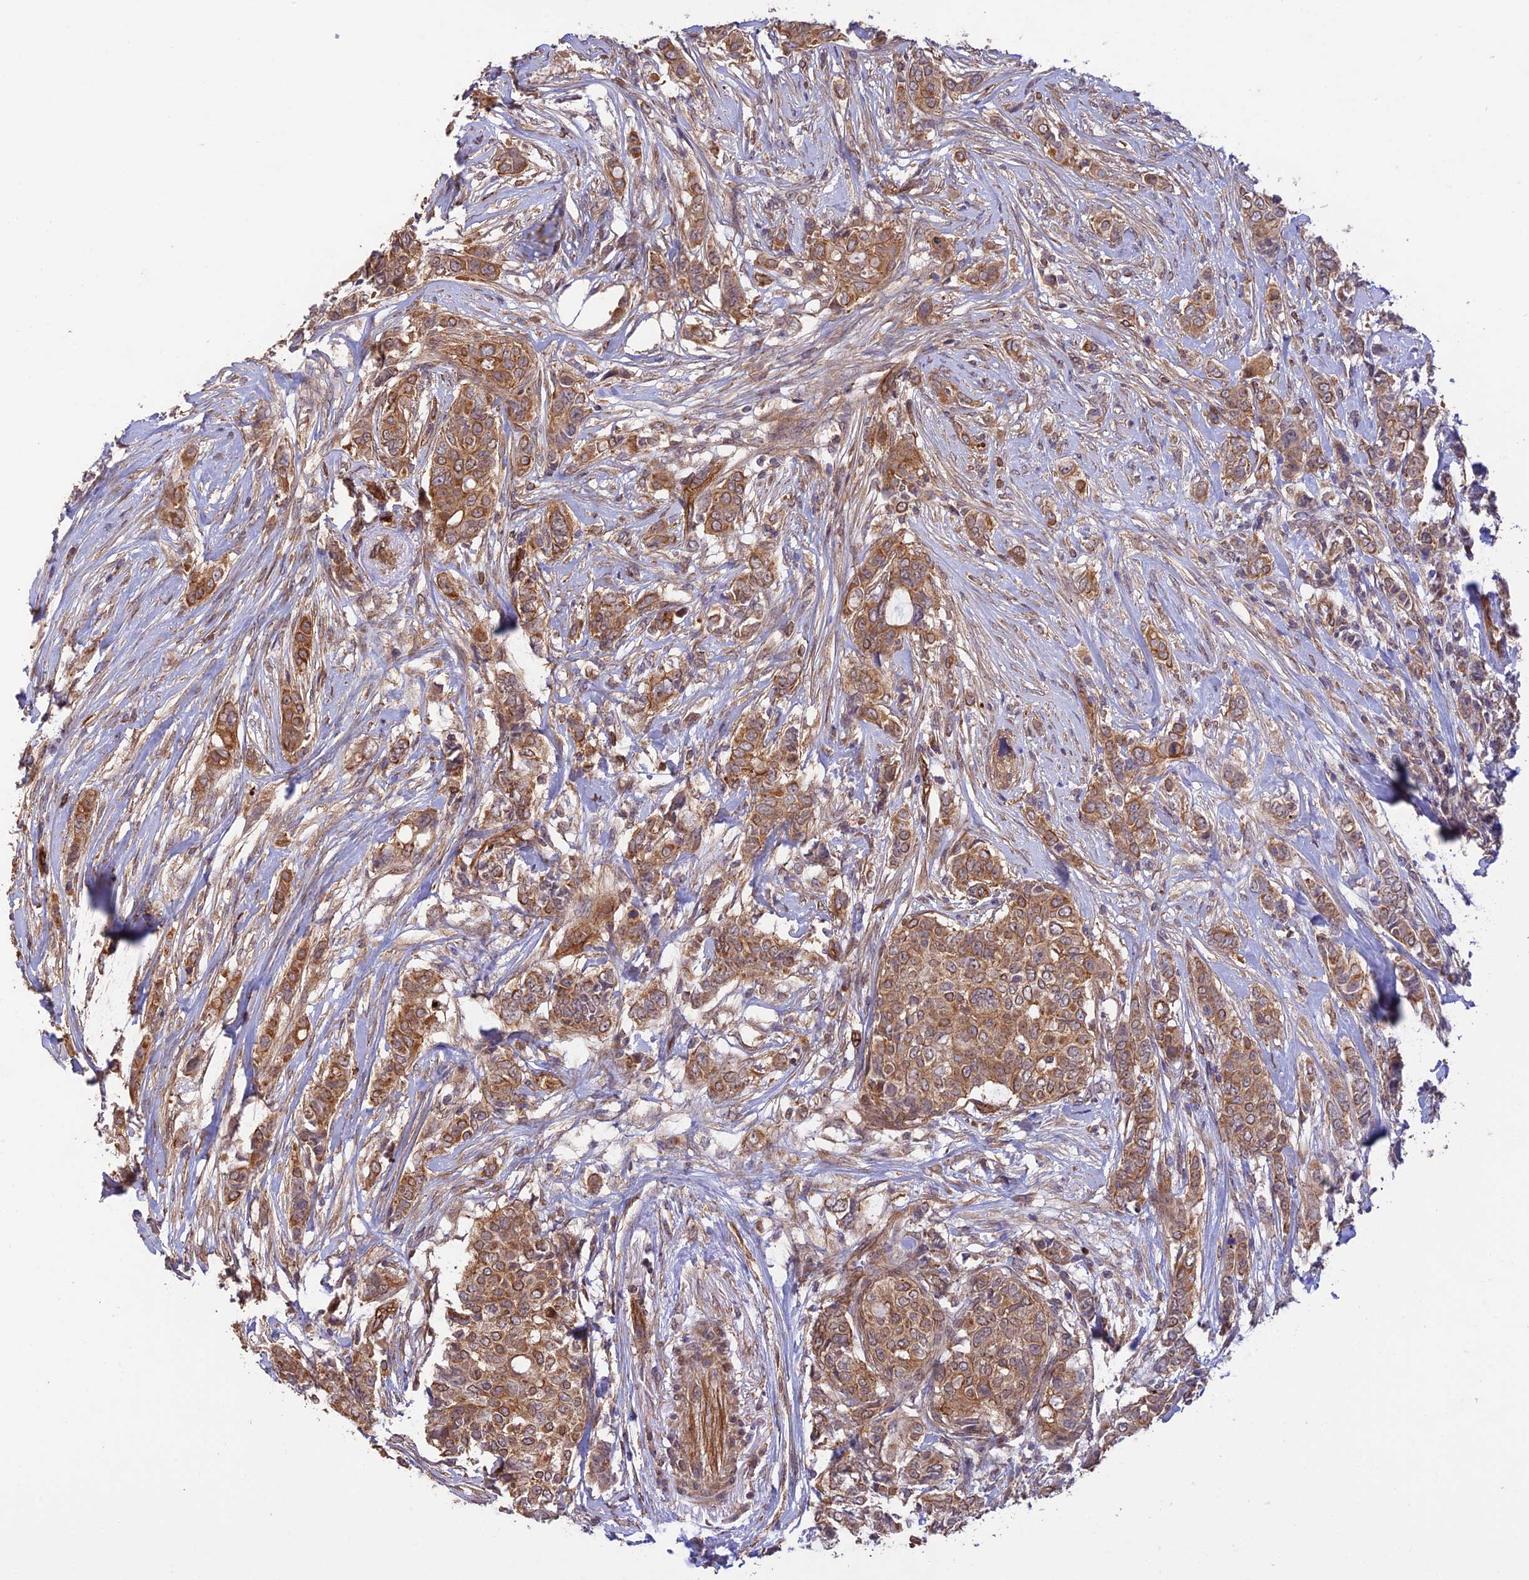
{"staining": {"intensity": "moderate", "quantity": ">75%", "location": "cytoplasmic/membranous"}, "tissue": "breast cancer", "cell_type": "Tumor cells", "image_type": "cancer", "snomed": [{"axis": "morphology", "description": "Lobular carcinoma"}, {"axis": "topography", "description": "Breast"}], "caption": "High-magnification brightfield microscopy of breast lobular carcinoma stained with DAB (brown) and counterstained with hematoxylin (blue). tumor cells exhibit moderate cytoplasmic/membranous positivity is seen in approximately>75% of cells.", "gene": "HOMER2", "patient": {"sex": "female", "age": 51}}